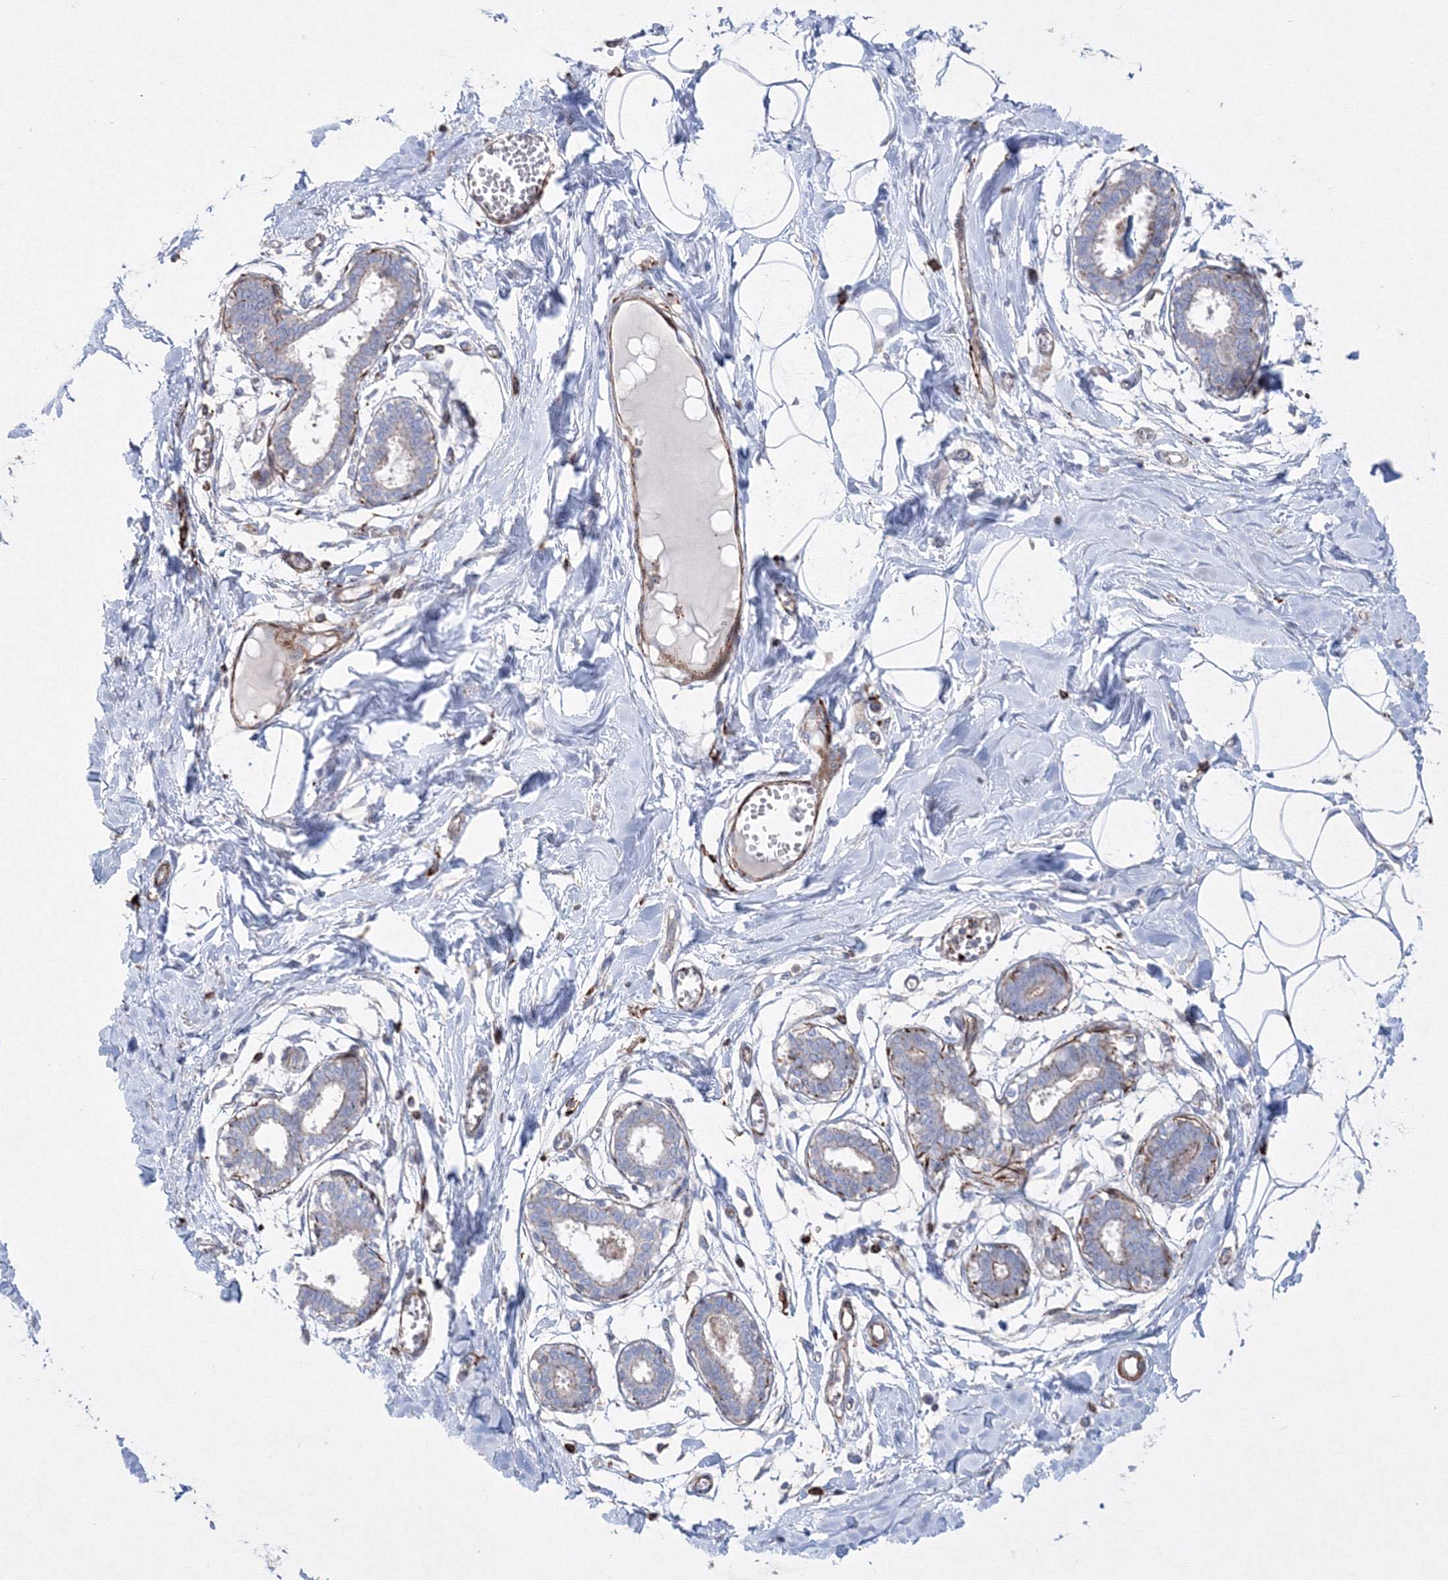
{"staining": {"intensity": "negative", "quantity": "none", "location": "none"}, "tissue": "breast", "cell_type": "Adipocytes", "image_type": "normal", "snomed": [{"axis": "morphology", "description": "Normal tissue, NOS"}, {"axis": "topography", "description": "Breast"}], "caption": "The image shows no significant expression in adipocytes of breast.", "gene": "GPR82", "patient": {"sex": "female", "age": 27}}